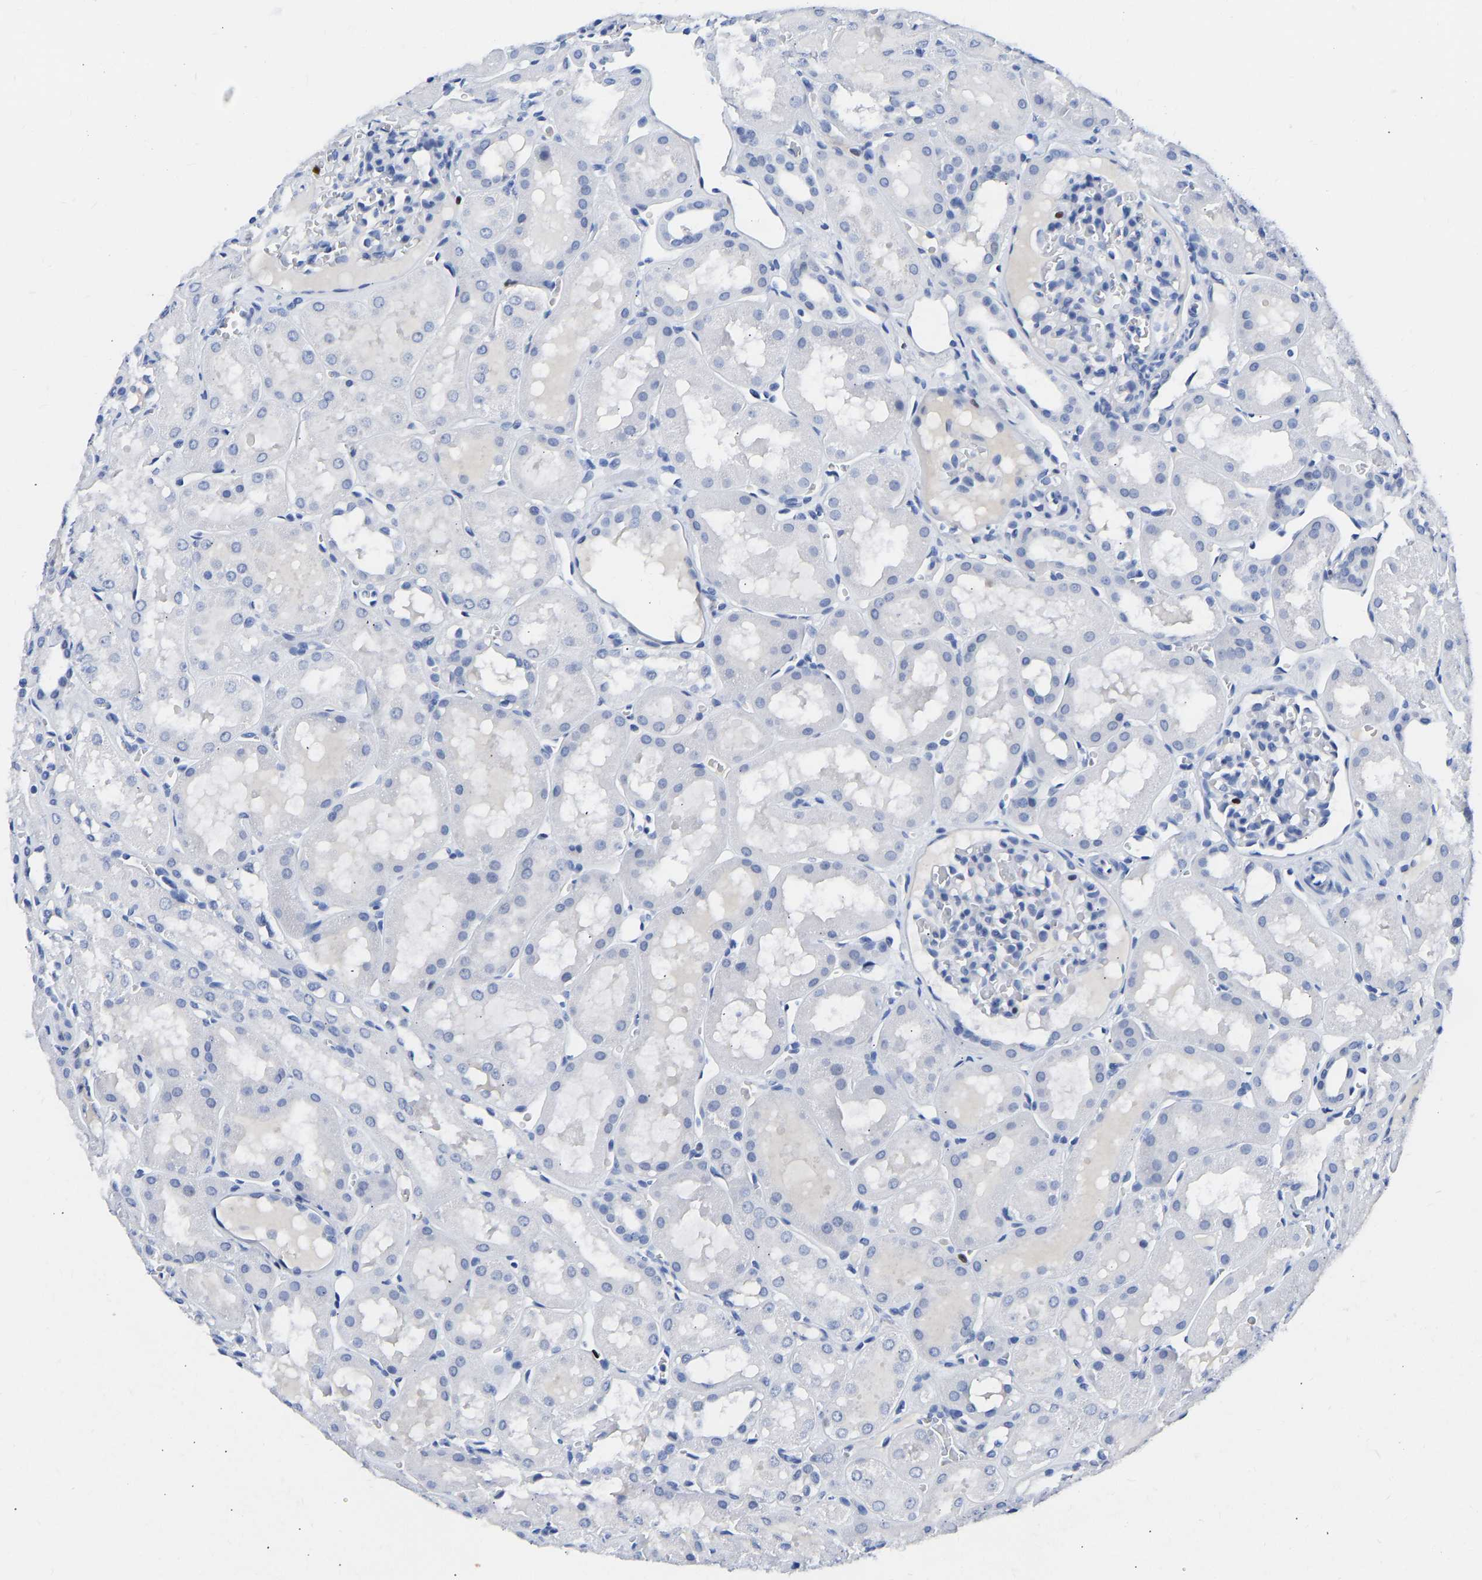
{"staining": {"intensity": "negative", "quantity": "none", "location": "none"}, "tissue": "kidney", "cell_type": "Cells in glomeruli", "image_type": "normal", "snomed": [{"axis": "morphology", "description": "Normal tissue, NOS"}, {"axis": "topography", "description": "Kidney"}, {"axis": "topography", "description": "Urinary bladder"}], "caption": "DAB immunohistochemical staining of normal kidney demonstrates no significant staining in cells in glomeruli.", "gene": "TCF7", "patient": {"sex": "male", "age": 16}}